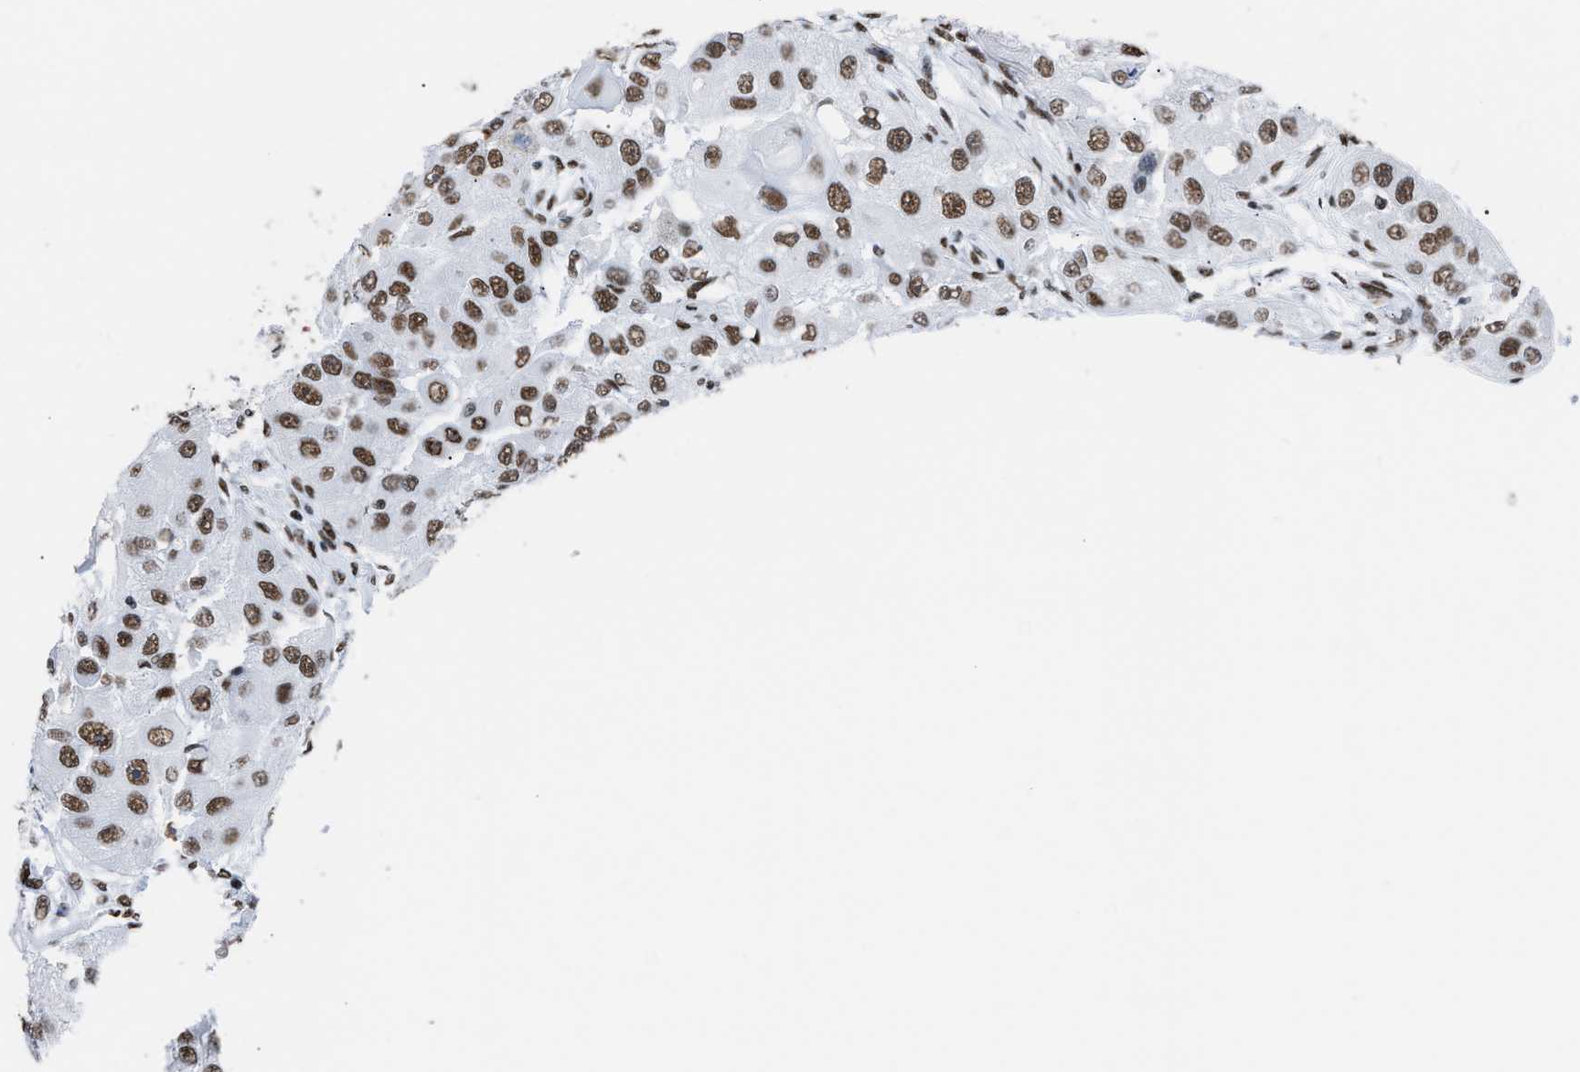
{"staining": {"intensity": "moderate", "quantity": ">75%", "location": "nuclear"}, "tissue": "head and neck cancer", "cell_type": "Tumor cells", "image_type": "cancer", "snomed": [{"axis": "morphology", "description": "Normal tissue, NOS"}, {"axis": "morphology", "description": "Squamous cell carcinoma, NOS"}, {"axis": "topography", "description": "Skeletal muscle"}, {"axis": "topography", "description": "Head-Neck"}], "caption": "Immunohistochemistry (IHC) image of head and neck cancer stained for a protein (brown), which shows medium levels of moderate nuclear positivity in about >75% of tumor cells.", "gene": "CCAR2", "patient": {"sex": "male", "age": 51}}